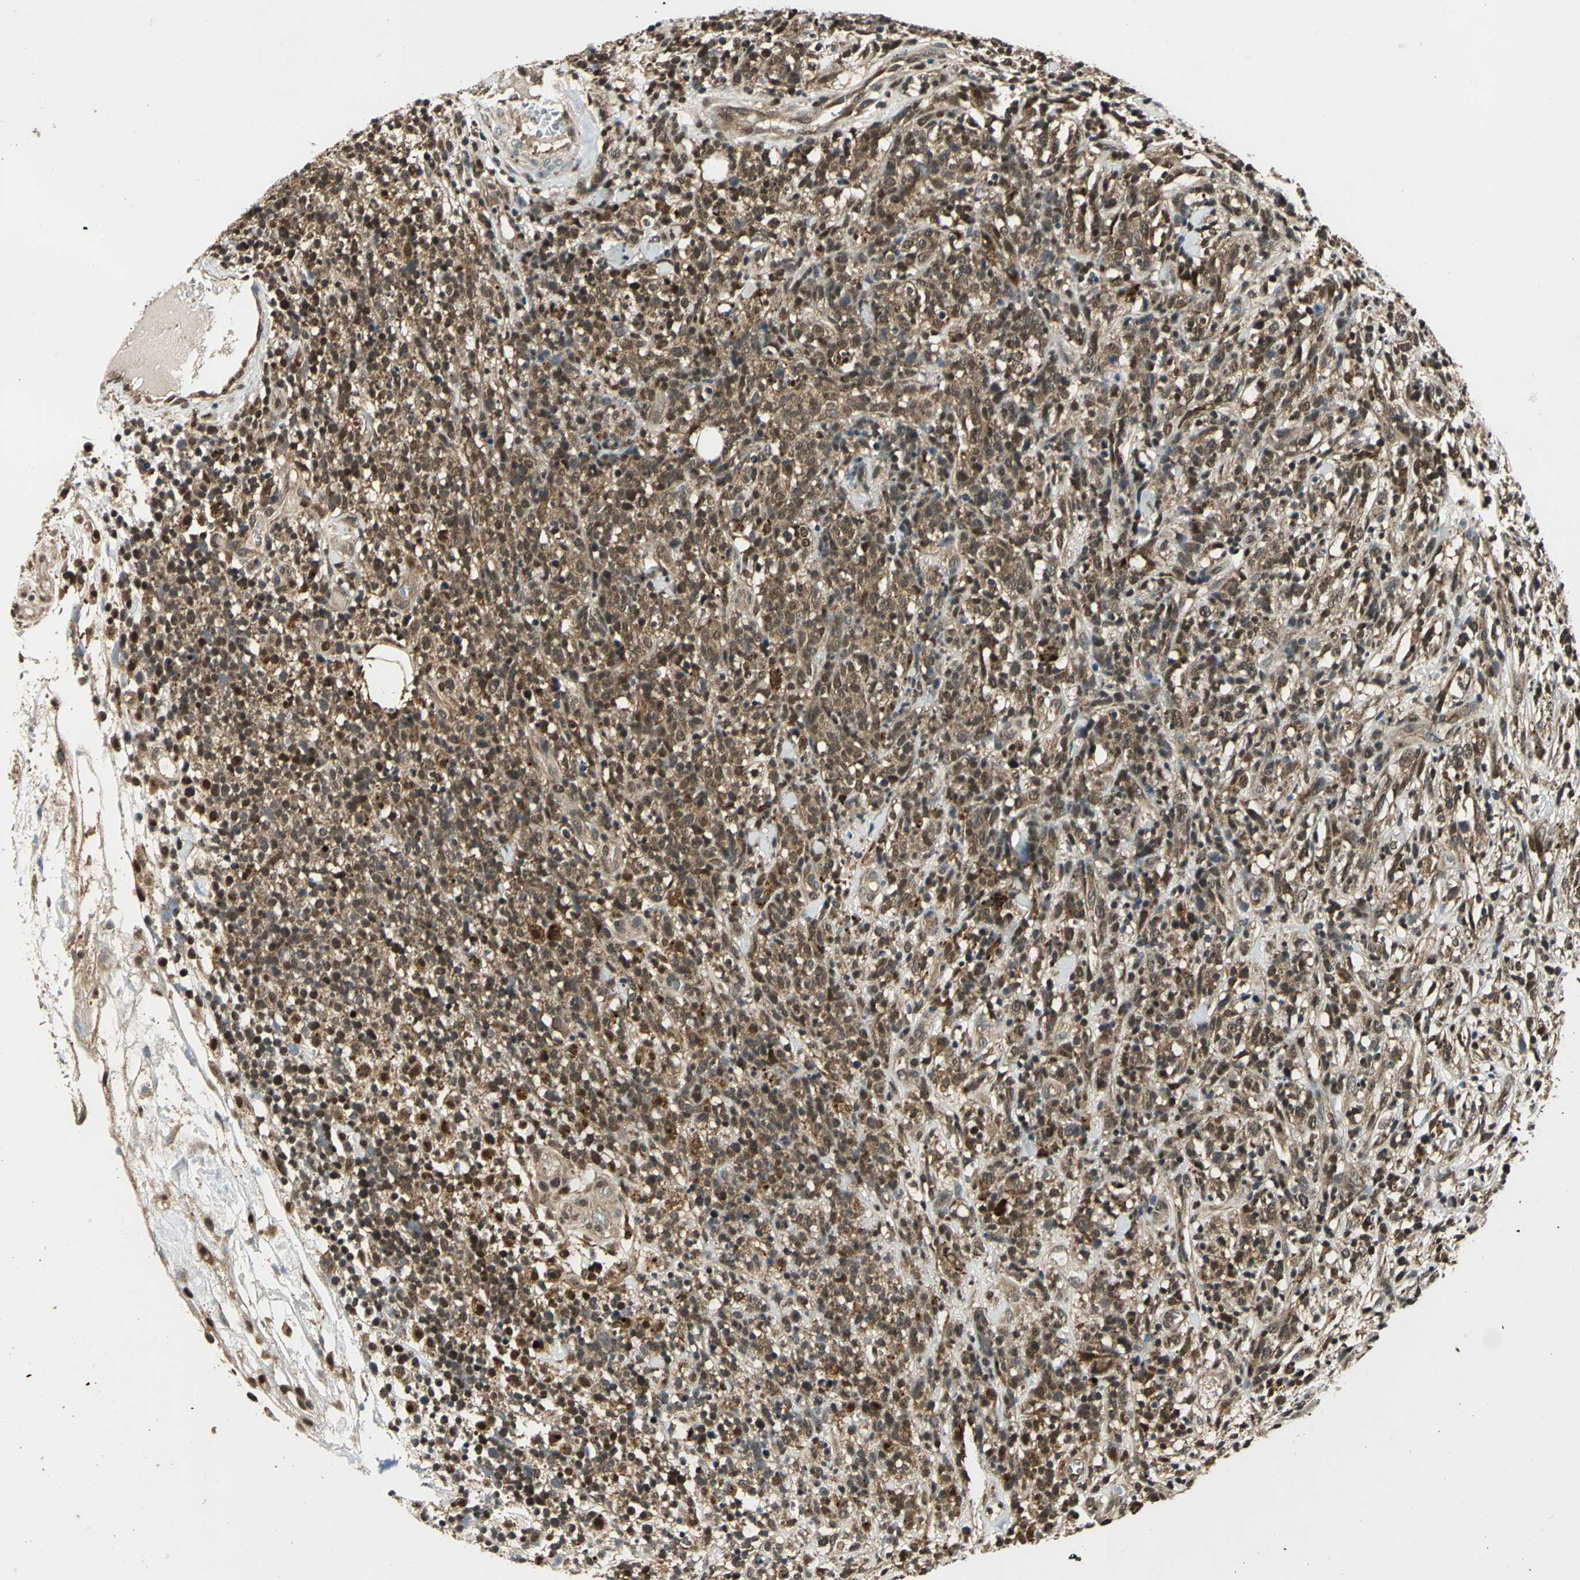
{"staining": {"intensity": "moderate", "quantity": ">75%", "location": "cytoplasmic/membranous,nuclear"}, "tissue": "lymphoma", "cell_type": "Tumor cells", "image_type": "cancer", "snomed": [{"axis": "morphology", "description": "Malignant lymphoma, non-Hodgkin's type, High grade"}, {"axis": "topography", "description": "Lymph node"}], "caption": "A micrograph of human malignant lymphoma, non-Hodgkin's type (high-grade) stained for a protein displays moderate cytoplasmic/membranous and nuclear brown staining in tumor cells. (brown staining indicates protein expression, while blue staining denotes nuclei).", "gene": "PPP1R13L", "patient": {"sex": "female", "age": 73}}